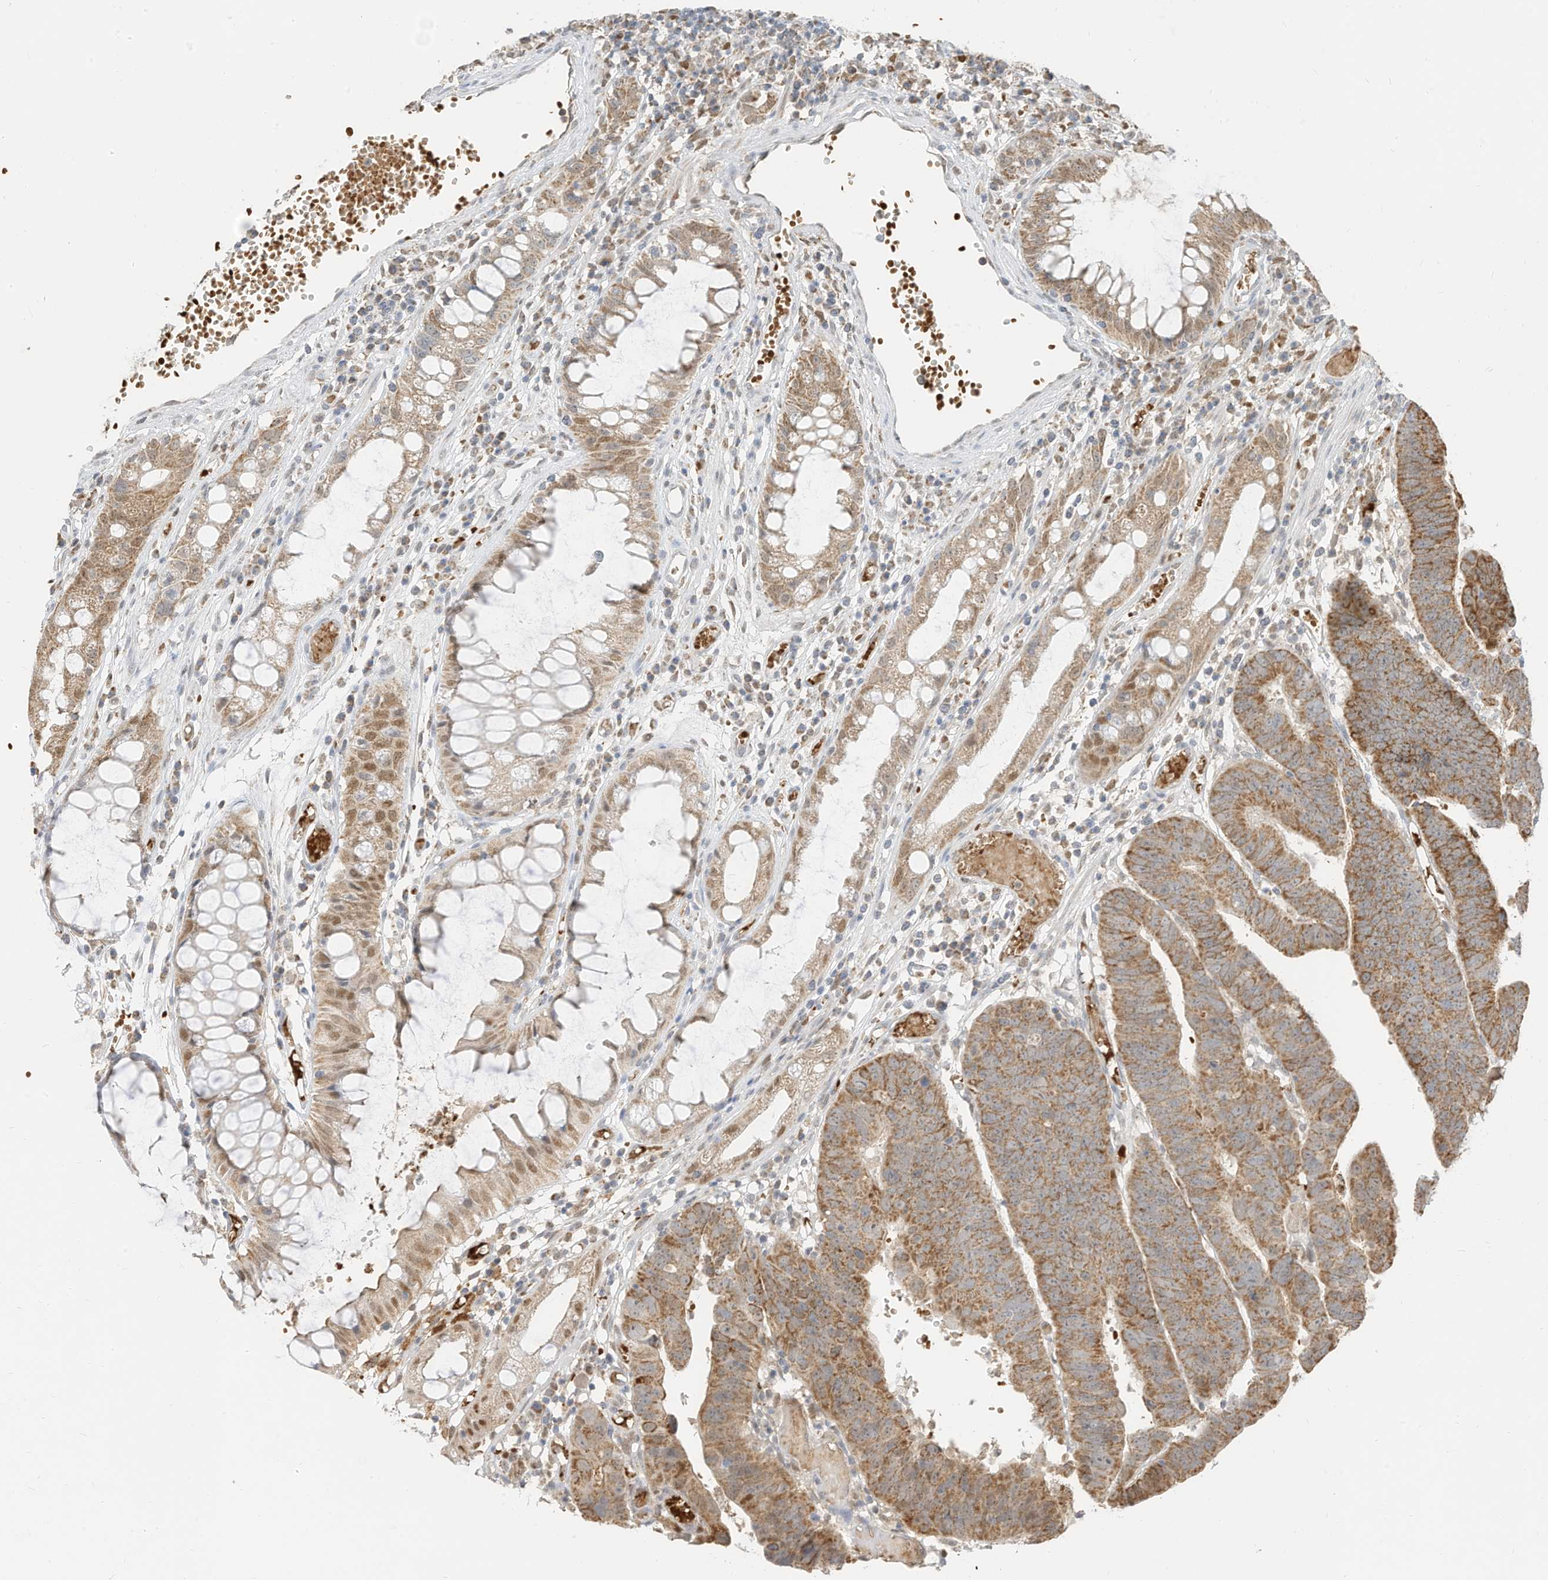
{"staining": {"intensity": "strong", "quantity": ">75%", "location": "cytoplasmic/membranous"}, "tissue": "colorectal cancer", "cell_type": "Tumor cells", "image_type": "cancer", "snomed": [{"axis": "morphology", "description": "Adenocarcinoma, NOS"}, {"axis": "topography", "description": "Rectum"}], "caption": "A micrograph of colorectal cancer (adenocarcinoma) stained for a protein reveals strong cytoplasmic/membranous brown staining in tumor cells. The staining was performed using DAB, with brown indicating positive protein expression. Nuclei are stained blue with hematoxylin.", "gene": "MTUS2", "patient": {"sex": "female", "age": 65}}